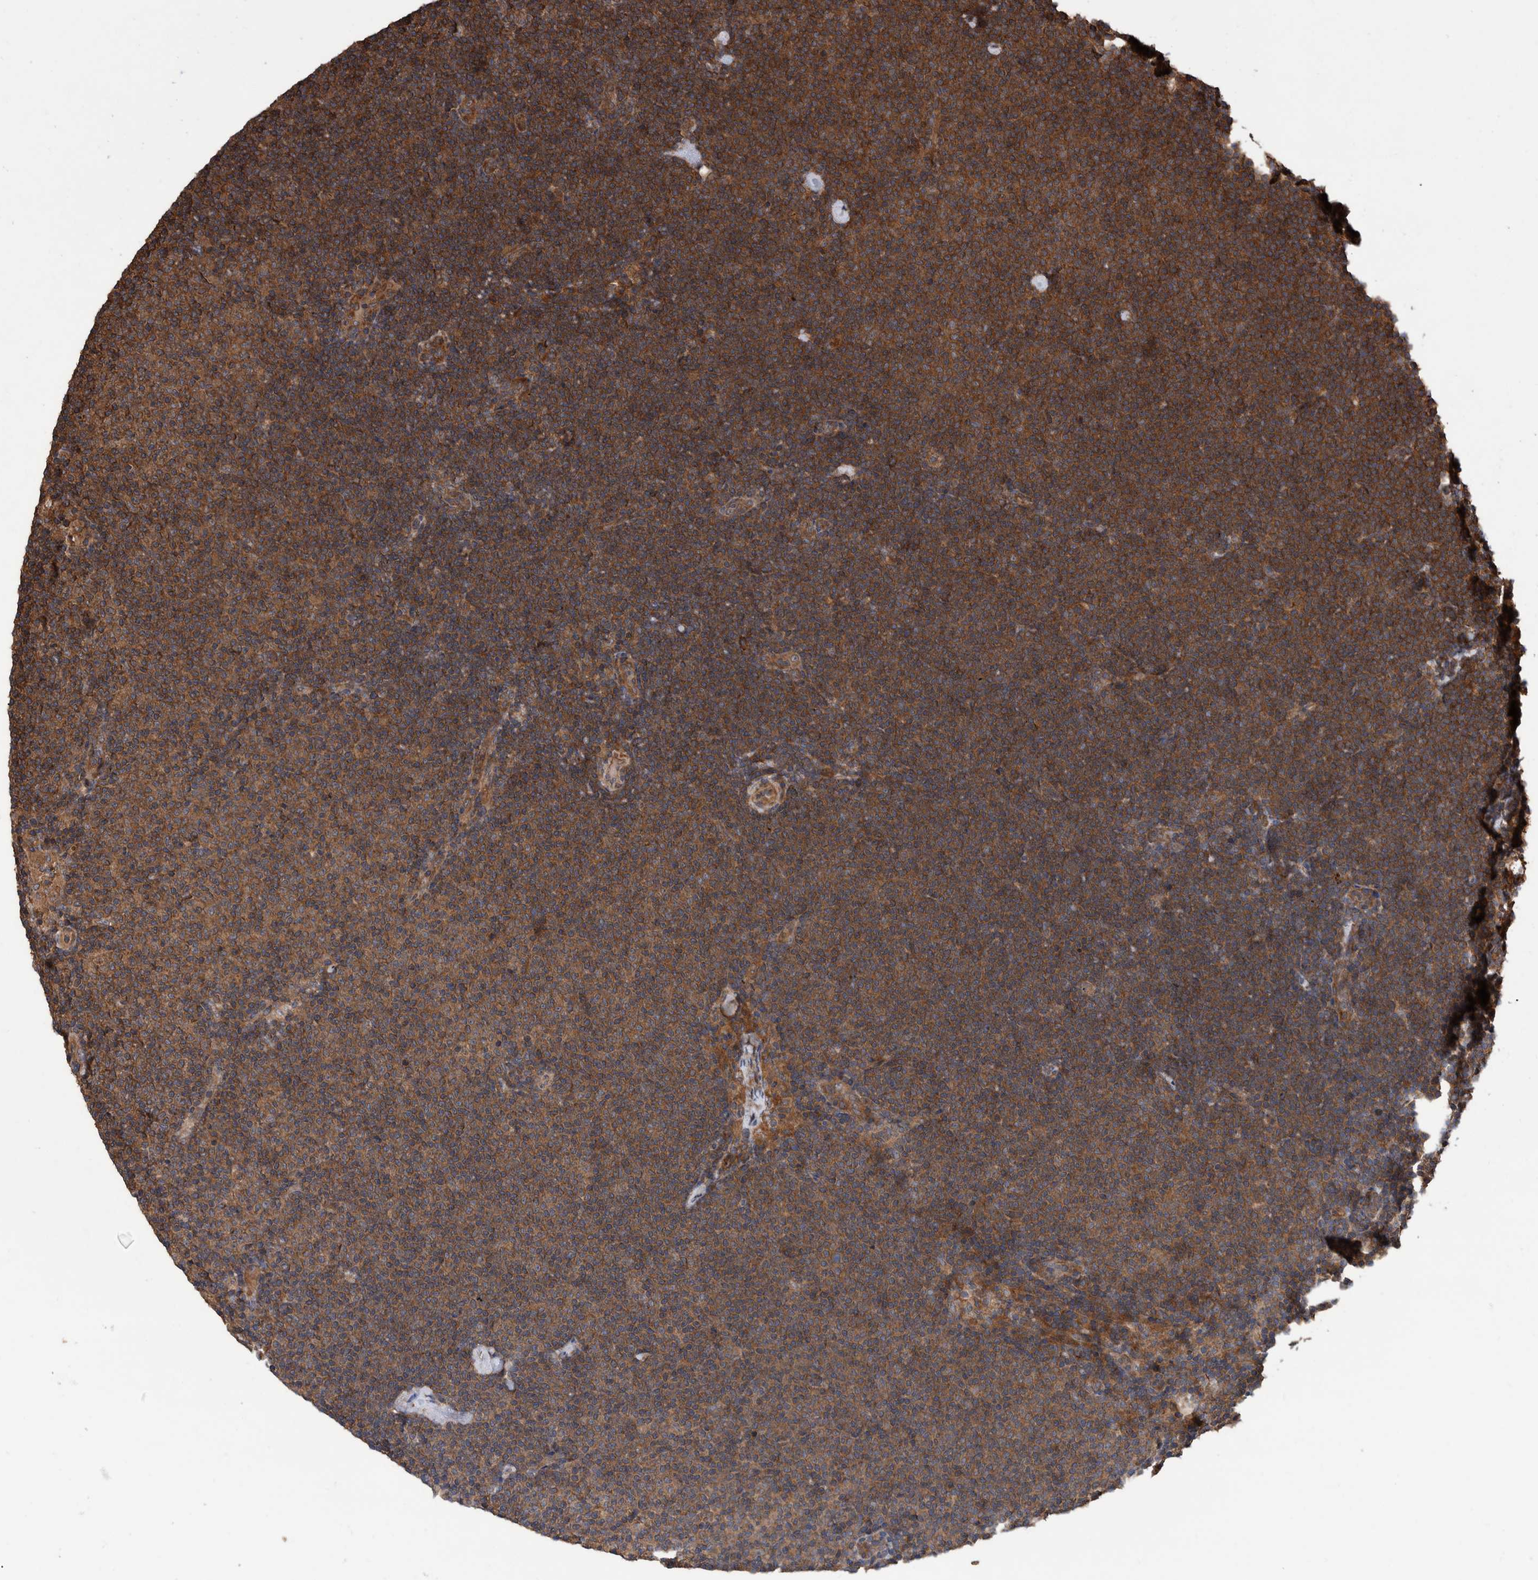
{"staining": {"intensity": "strong", "quantity": ">75%", "location": "cytoplasmic/membranous"}, "tissue": "lymphoma", "cell_type": "Tumor cells", "image_type": "cancer", "snomed": [{"axis": "morphology", "description": "Malignant lymphoma, non-Hodgkin's type, Low grade"}, {"axis": "topography", "description": "Lymph node"}], "caption": "The histopathology image exhibits staining of malignant lymphoma, non-Hodgkin's type (low-grade), revealing strong cytoplasmic/membranous protein positivity (brown color) within tumor cells.", "gene": "VBP1", "patient": {"sex": "female", "age": 53}}